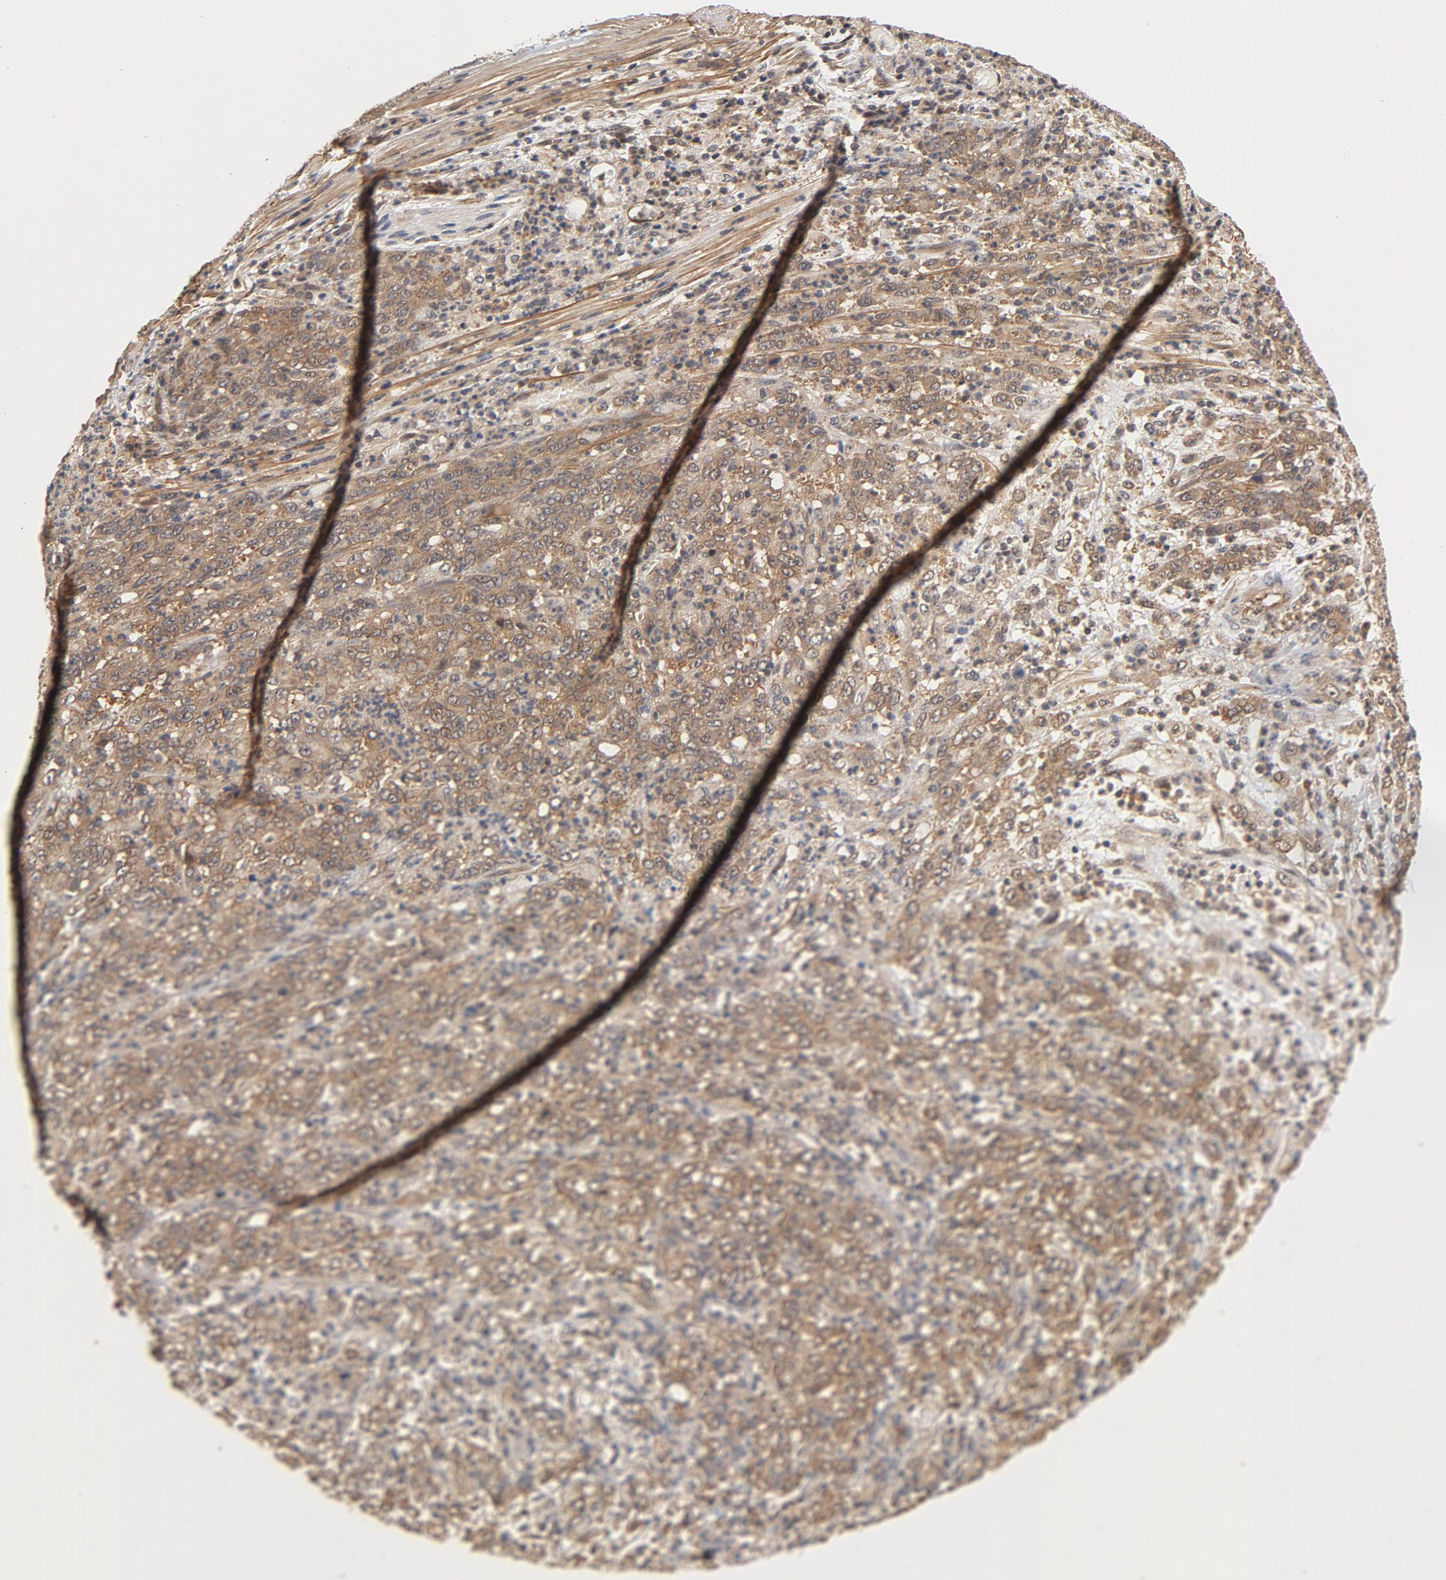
{"staining": {"intensity": "moderate", "quantity": ">75%", "location": "cytoplasmic/membranous"}, "tissue": "stomach cancer", "cell_type": "Tumor cells", "image_type": "cancer", "snomed": [{"axis": "morphology", "description": "Adenocarcinoma, NOS"}, {"axis": "topography", "description": "Stomach, lower"}], "caption": "Brown immunohistochemical staining in stomach cancer demonstrates moderate cytoplasmic/membranous expression in approximately >75% of tumor cells.", "gene": "CDC37", "patient": {"sex": "female", "age": 71}}